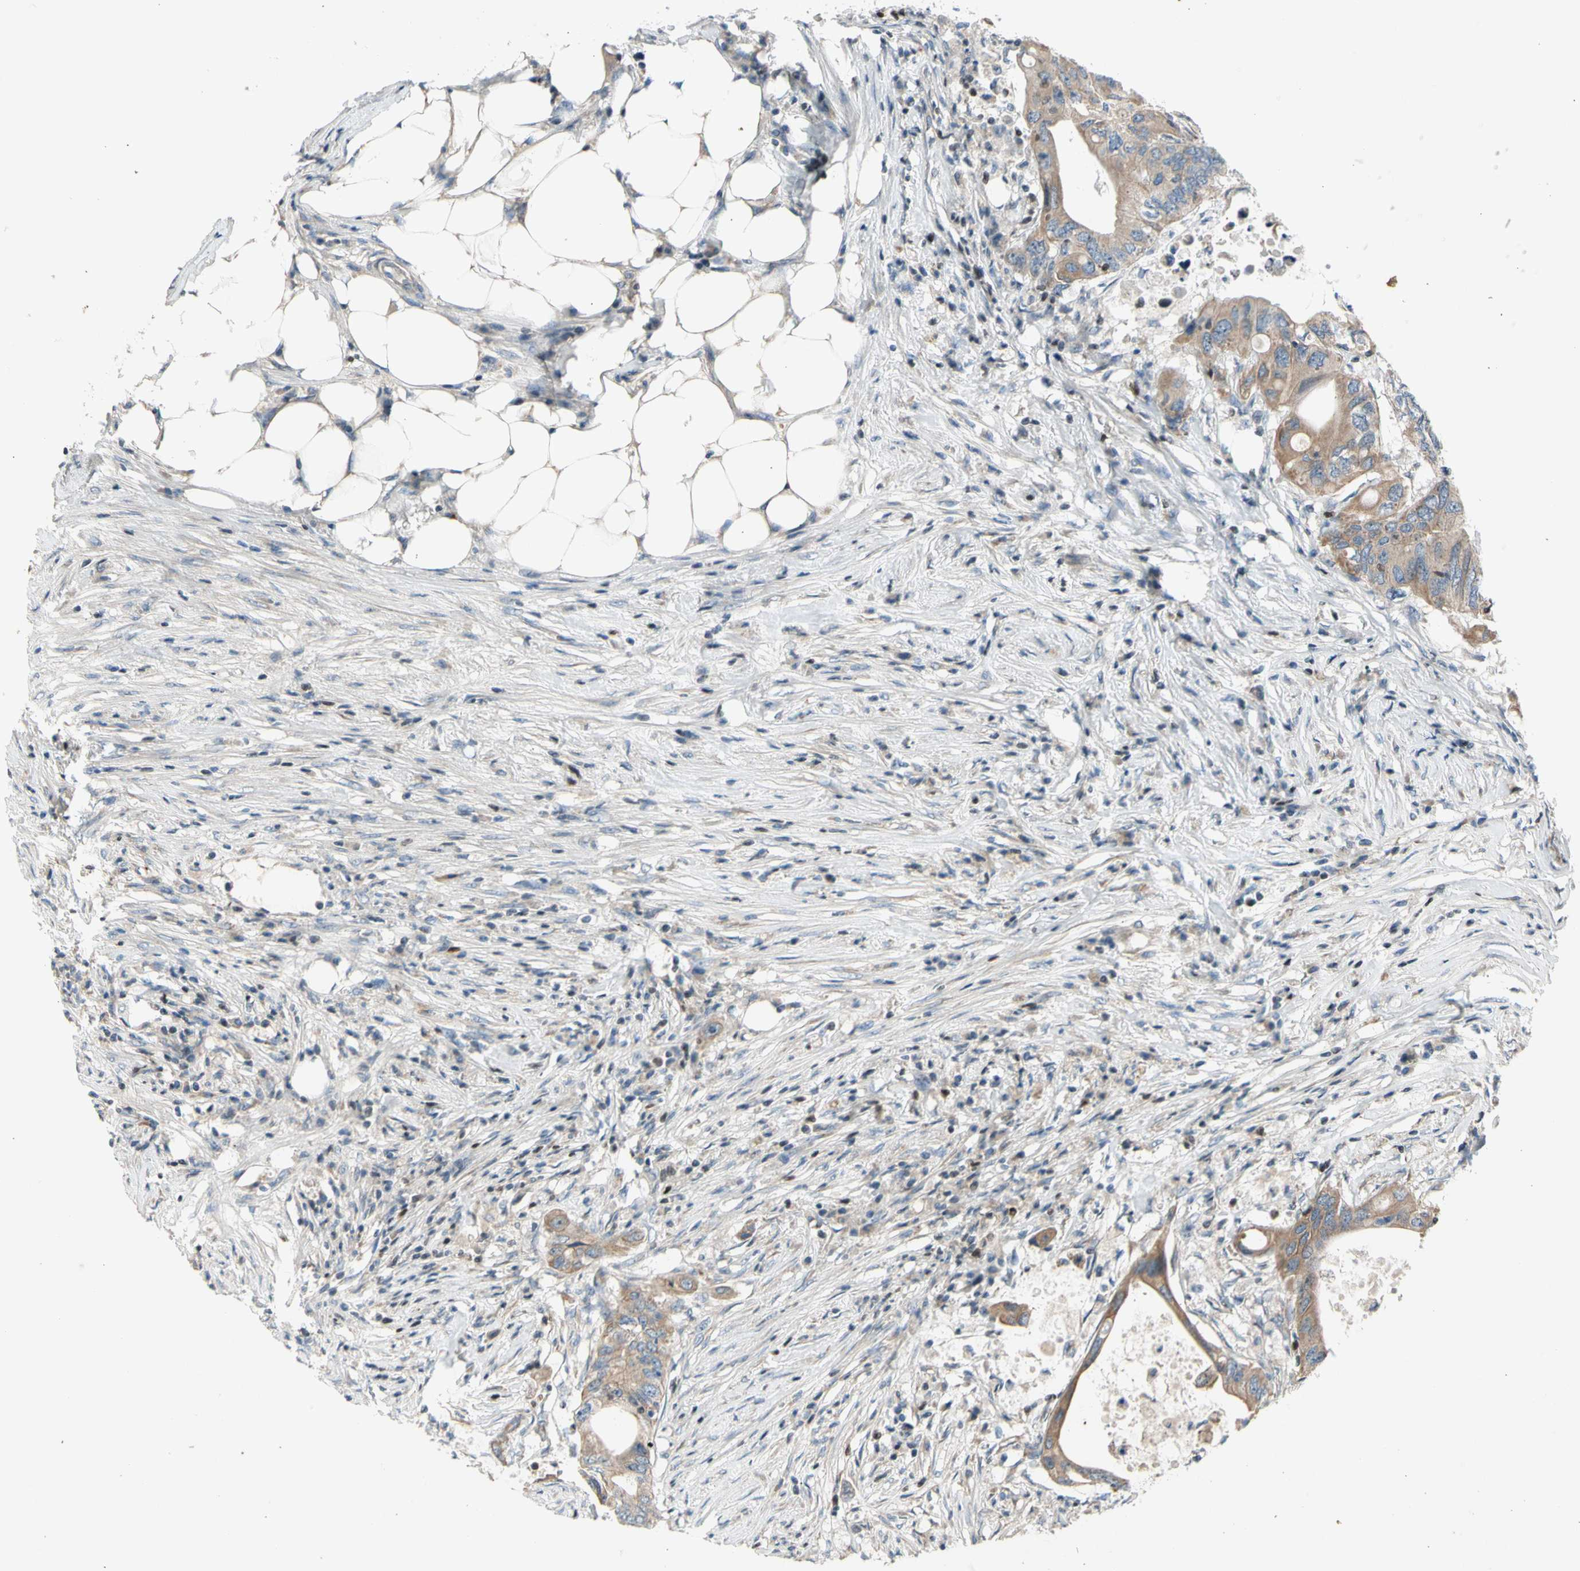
{"staining": {"intensity": "weak", "quantity": ">75%", "location": "cytoplasmic/membranous"}, "tissue": "colorectal cancer", "cell_type": "Tumor cells", "image_type": "cancer", "snomed": [{"axis": "morphology", "description": "Adenocarcinoma, NOS"}, {"axis": "topography", "description": "Colon"}], "caption": "Brown immunohistochemical staining in adenocarcinoma (colorectal) reveals weak cytoplasmic/membranous positivity in about >75% of tumor cells.", "gene": "TBX21", "patient": {"sex": "male", "age": 71}}